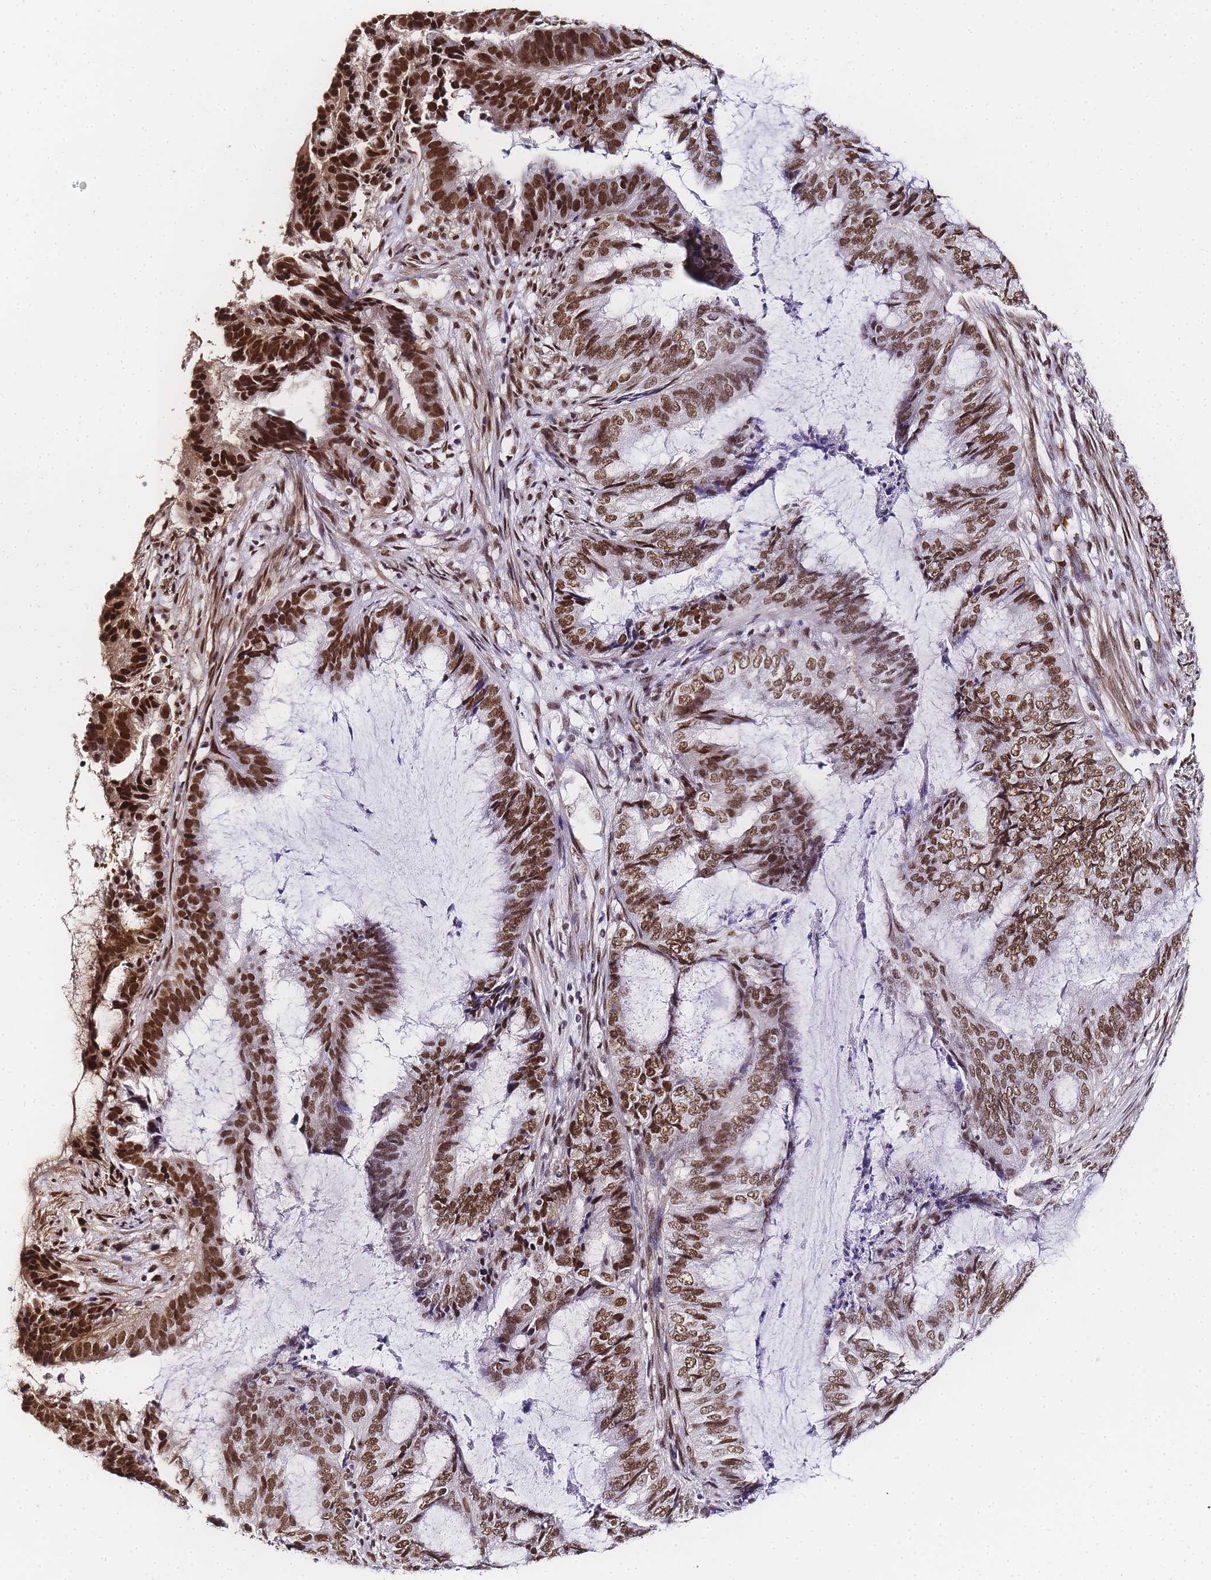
{"staining": {"intensity": "strong", "quantity": ">75%", "location": "nuclear"}, "tissue": "endometrial cancer", "cell_type": "Tumor cells", "image_type": "cancer", "snomed": [{"axis": "morphology", "description": "Adenocarcinoma, NOS"}, {"axis": "topography", "description": "Endometrium"}], "caption": "A photomicrograph of human endometrial adenocarcinoma stained for a protein displays strong nuclear brown staining in tumor cells.", "gene": "POLR1A", "patient": {"sex": "female", "age": 51}}